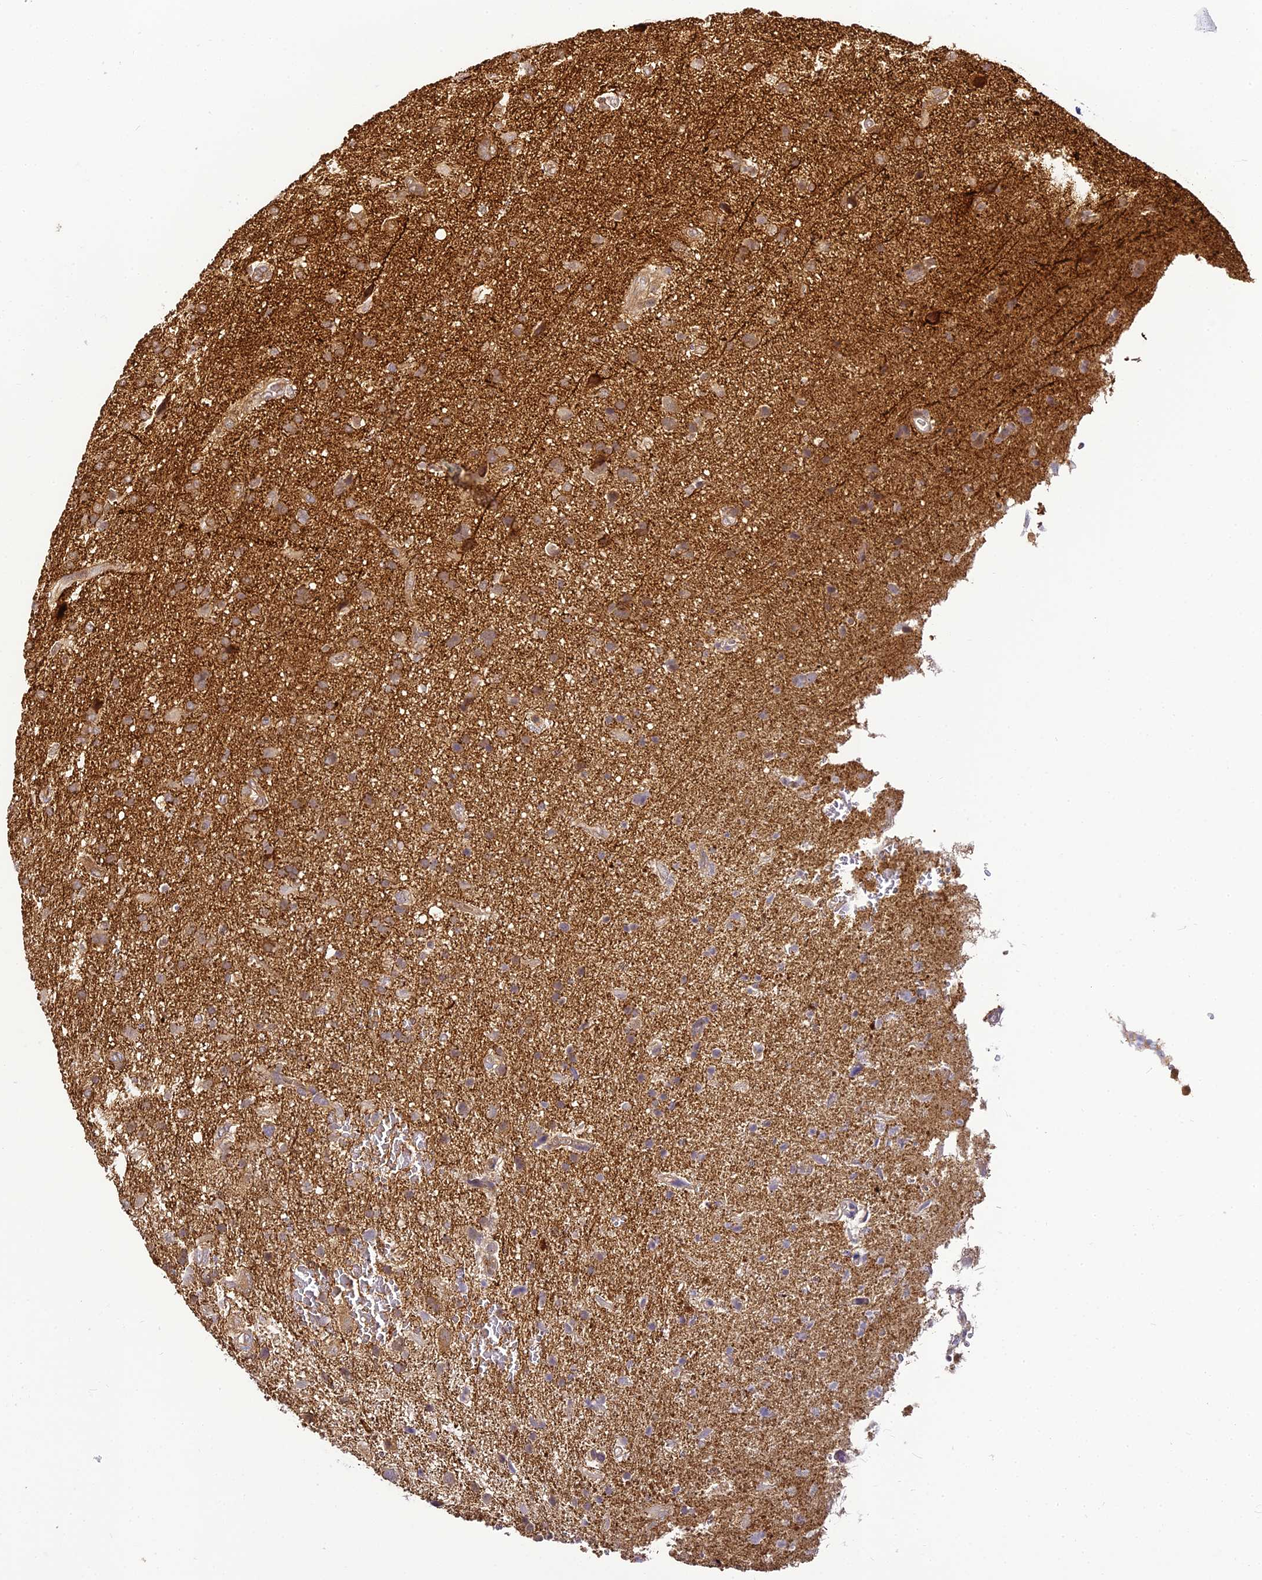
{"staining": {"intensity": "moderate", "quantity": "25%-75%", "location": "cytoplasmic/membranous"}, "tissue": "glioma", "cell_type": "Tumor cells", "image_type": "cancer", "snomed": [{"axis": "morphology", "description": "Glioma, malignant, High grade"}, {"axis": "topography", "description": "Brain"}], "caption": "Glioma stained with a protein marker demonstrates moderate staining in tumor cells.", "gene": "BCDIN3D", "patient": {"sex": "male", "age": 61}}